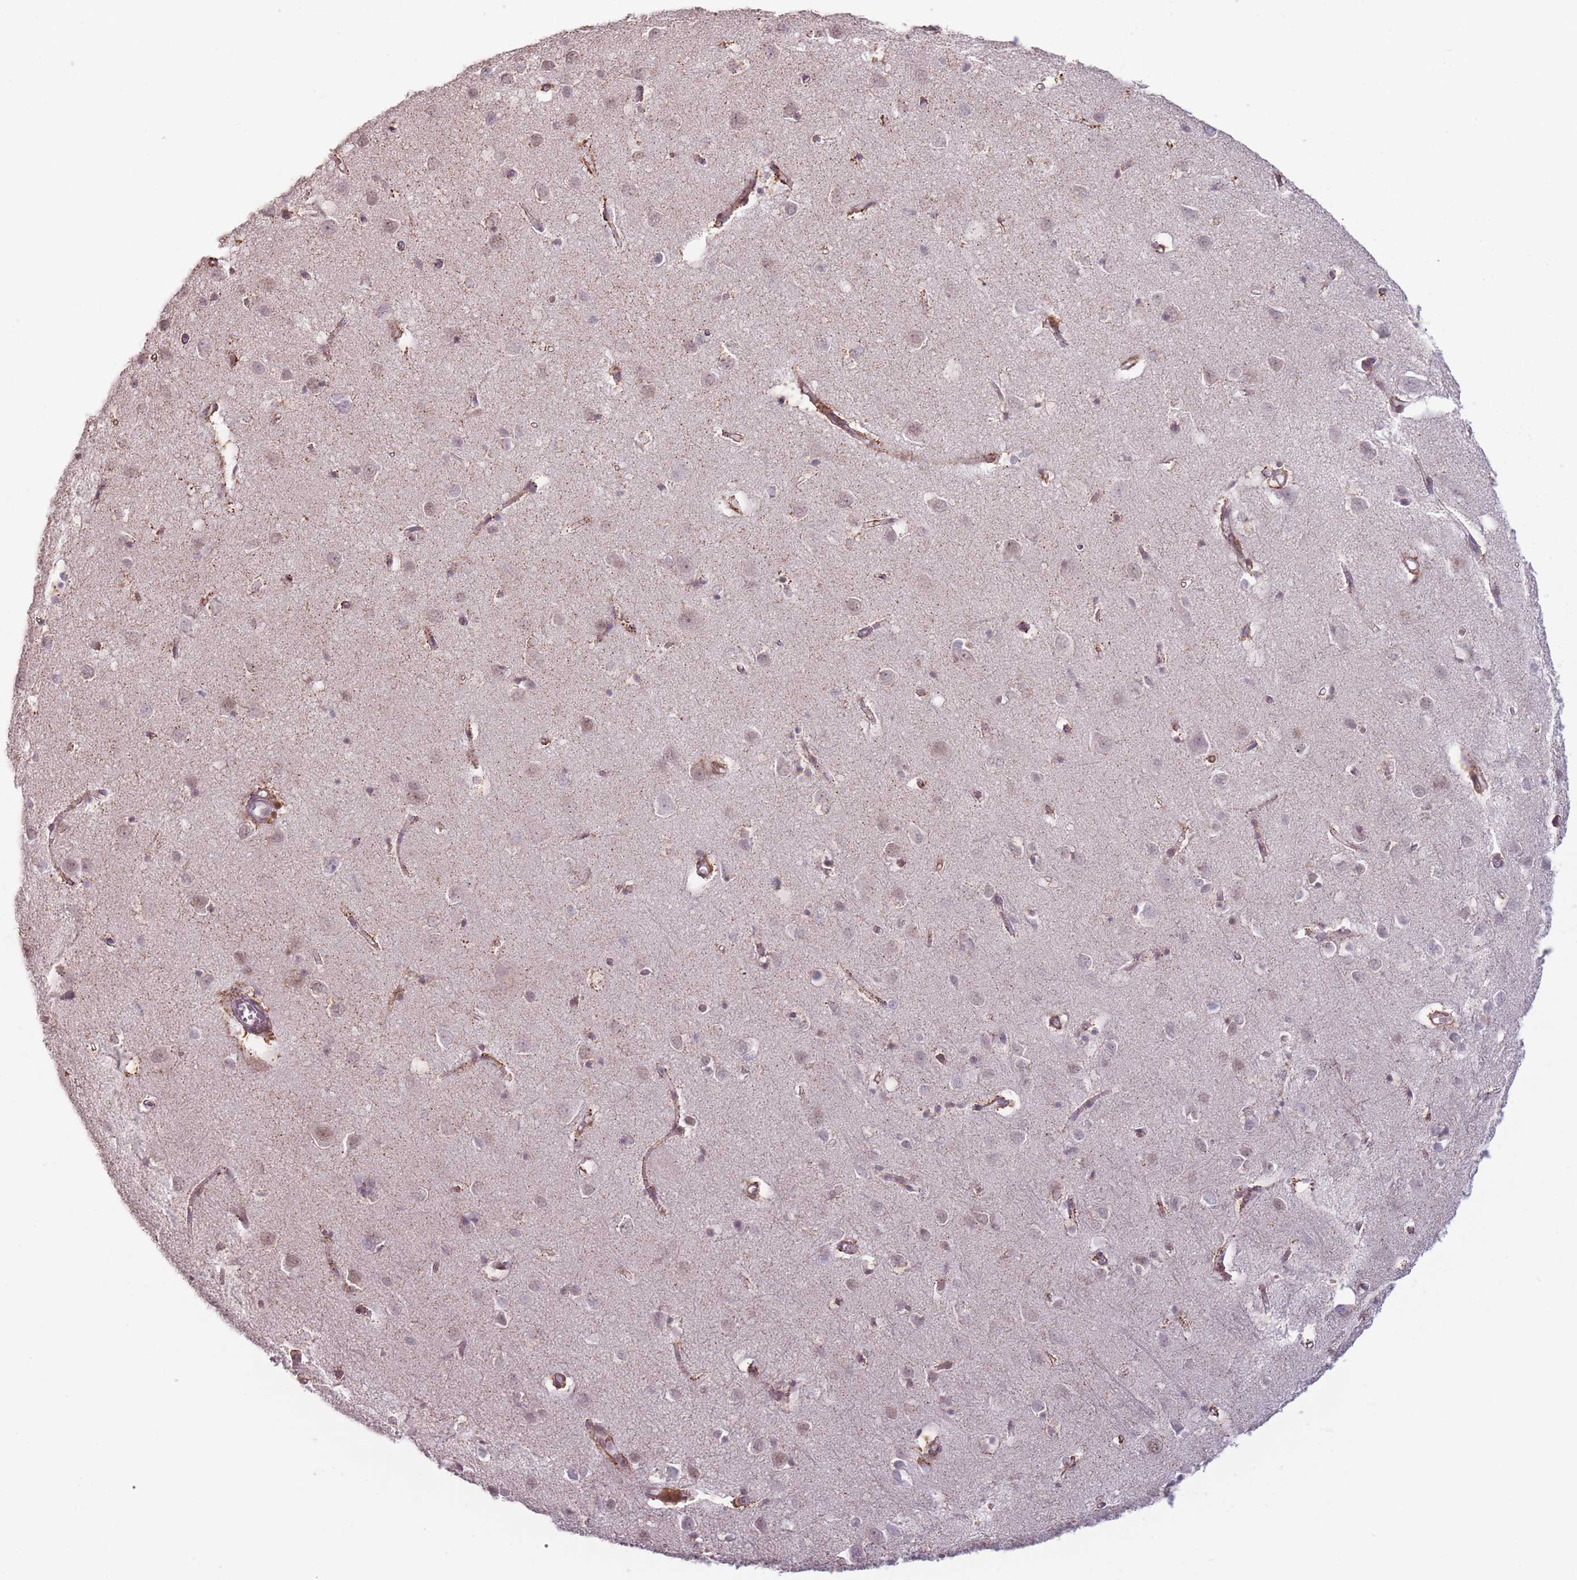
{"staining": {"intensity": "moderate", "quantity": ">75%", "location": "cytoplasmic/membranous"}, "tissue": "cerebral cortex", "cell_type": "Endothelial cells", "image_type": "normal", "snomed": [{"axis": "morphology", "description": "Normal tissue, NOS"}, {"axis": "topography", "description": "Cerebral cortex"}], "caption": "Approximately >75% of endothelial cells in unremarkable cerebral cortex display moderate cytoplasmic/membranous protein expression as visualized by brown immunohistochemical staining.", "gene": "OR10C1", "patient": {"sex": "female", "age": 64}}